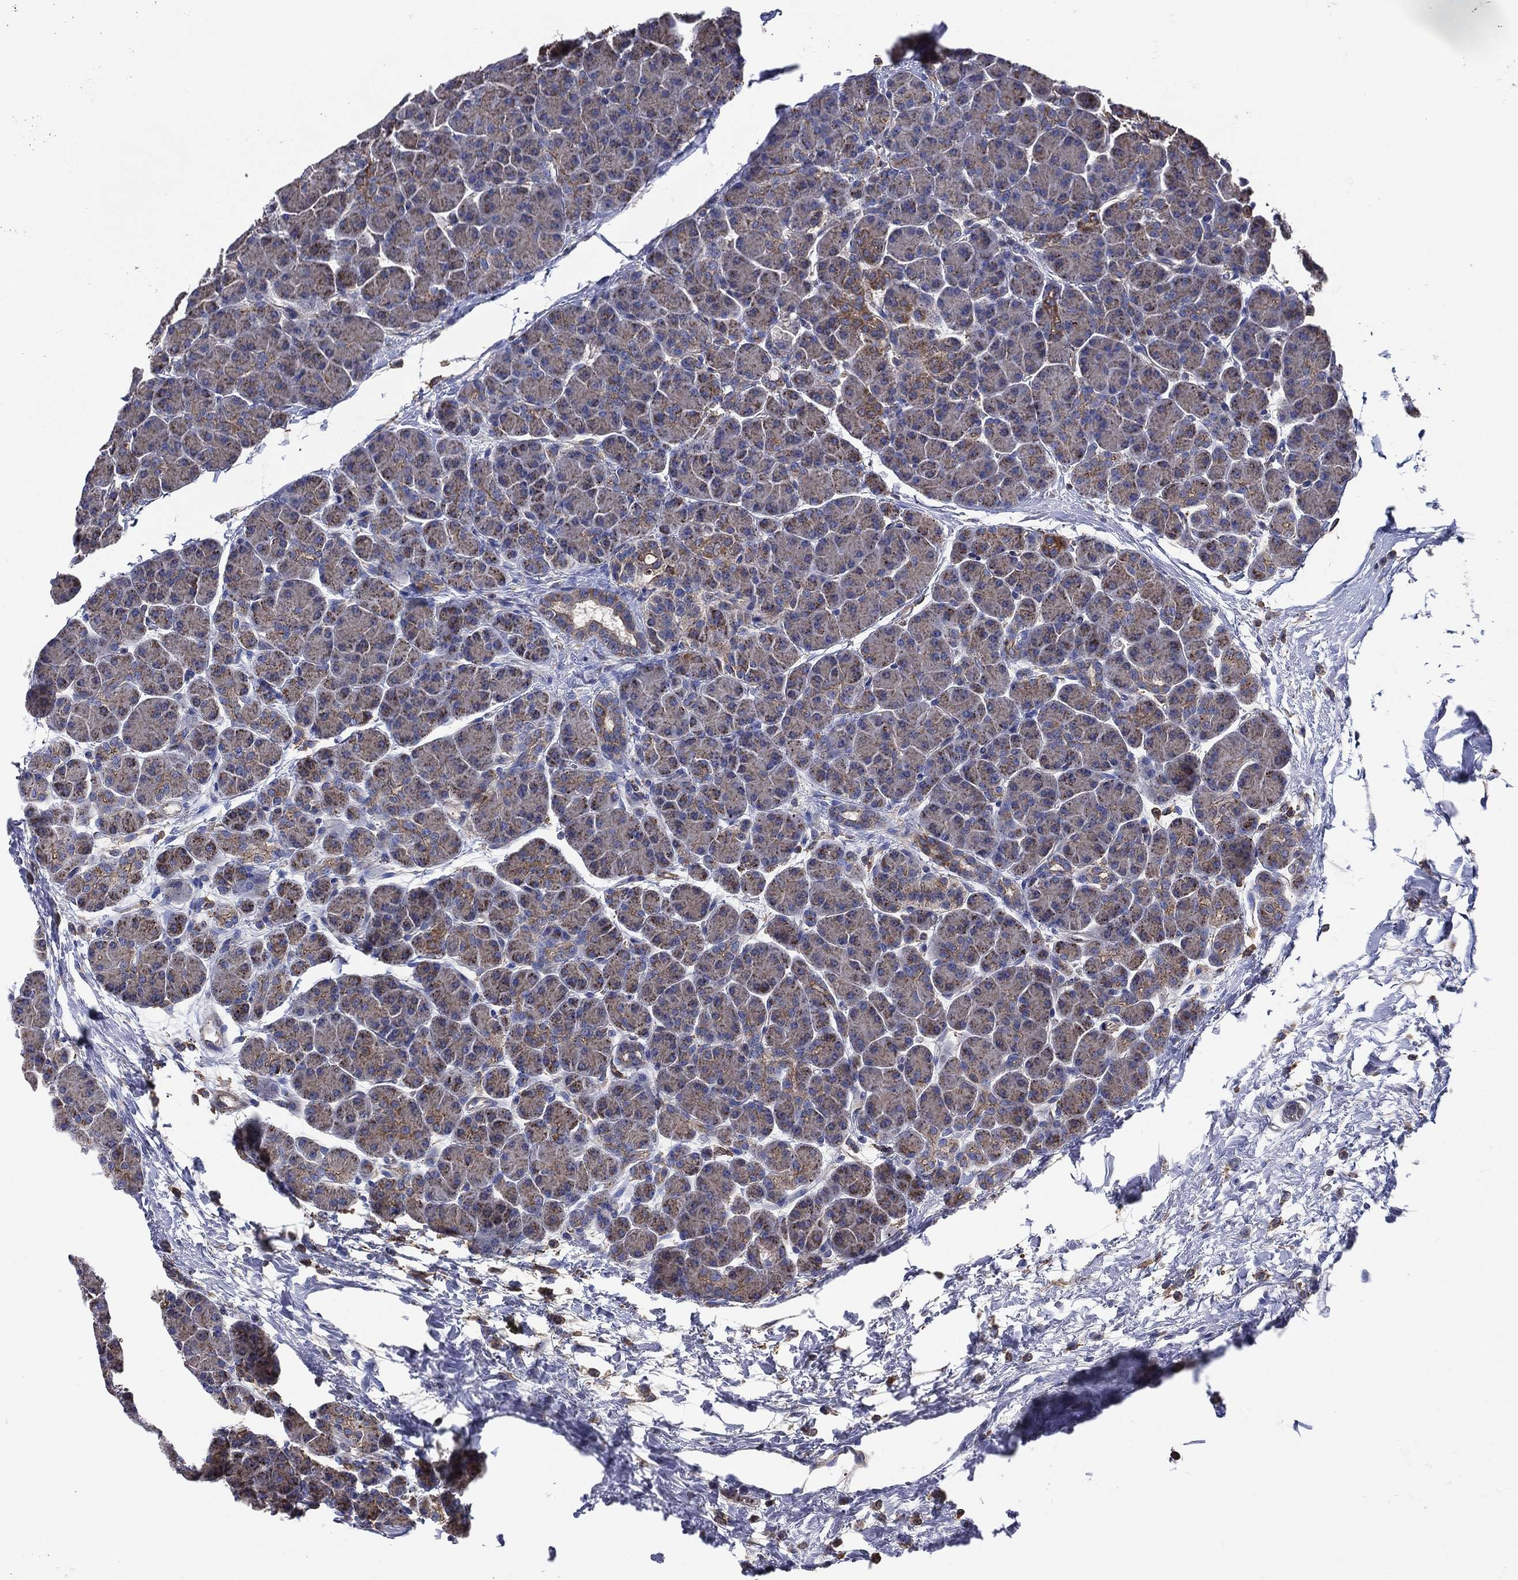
{"staining": {"intensity": "strong", "quantity": ">75%", "location": "cytoplasmic/membranous"}, "tissue": "pancreas", "cell_type": "Exocrine glandular cells", "image_type": "normal", "snomed": [{"axis": "morphology", "description": "Normal tissue, NOS"}, {"axis": "topography", "description": "Pancreas"}], "caption": "Immunohistochemistry of normal human pancreas exhibits high levels of strong cytoplasmic/membranous positivity in approximately >75% of exocrine glandular cells.", "gene": "ANKRD37", "patient": {"sex": "female", "age": 44}}